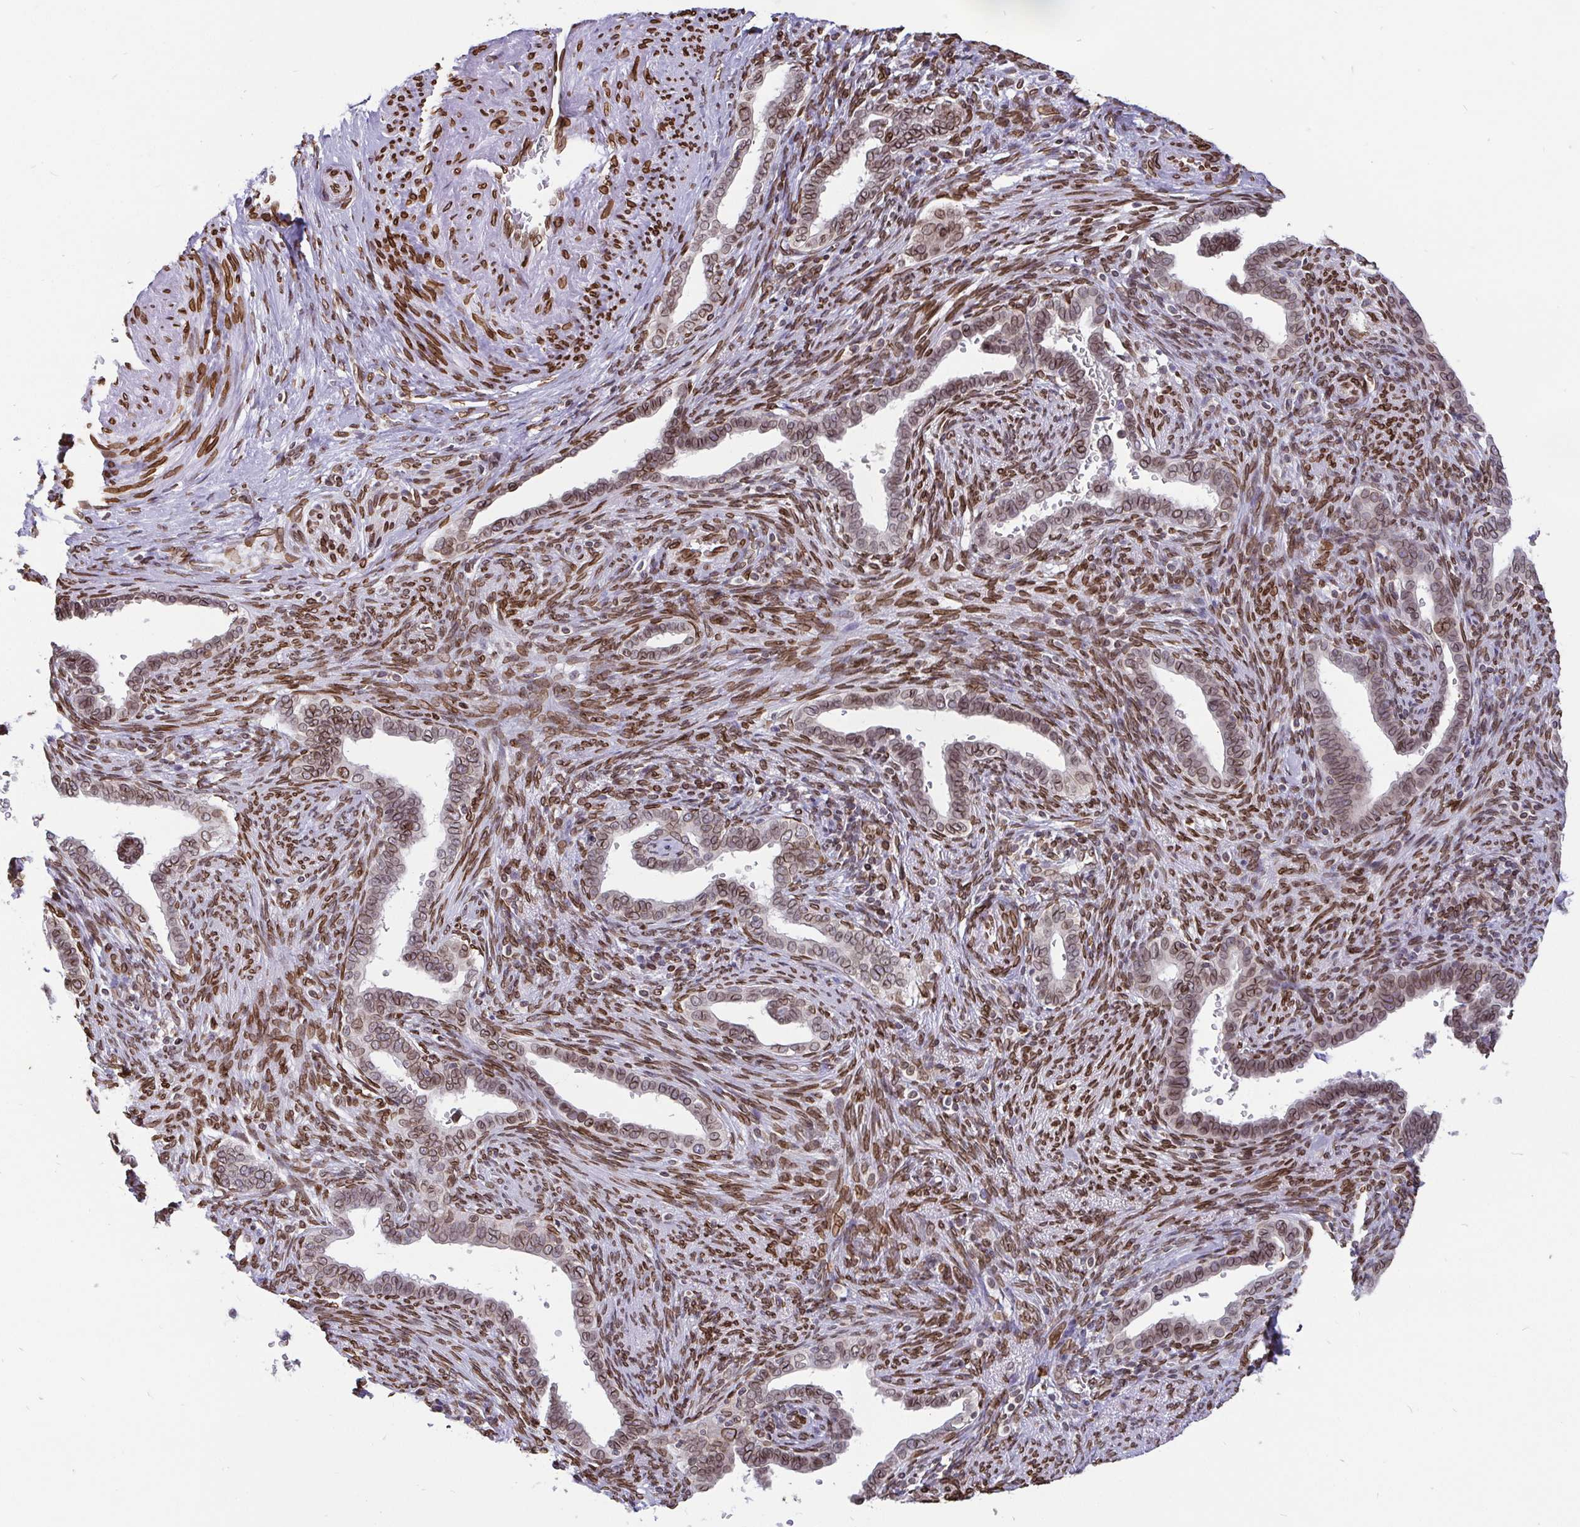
{"staining": {"intensity": "moderate", "quantity": ">75%", "location": "cytoplasmic/membranous,nuclear"}, "tissue": "cervical cancer", "cell_type": "Tumor cells", "image_type": "cancer", "snomed": [{"axis": "morphology", "description": "Adenocarcinoma, NOS"}, {"axis": "morphology", "description": "Adenocarcinoma, Low grade"}, {"axis": "topography", "description": "Cervix"}], "caption": "Immunohistochemistry photomicrograph of cervical adenocarcinoma stained for a protein (brown), which exhibits medium levels of moderate cytoplasmic/membranous and nuclear positivity in approximately >75% of tumor cells.", "gene": "EMD", "patient": {"sex": "female", "age": 35}}